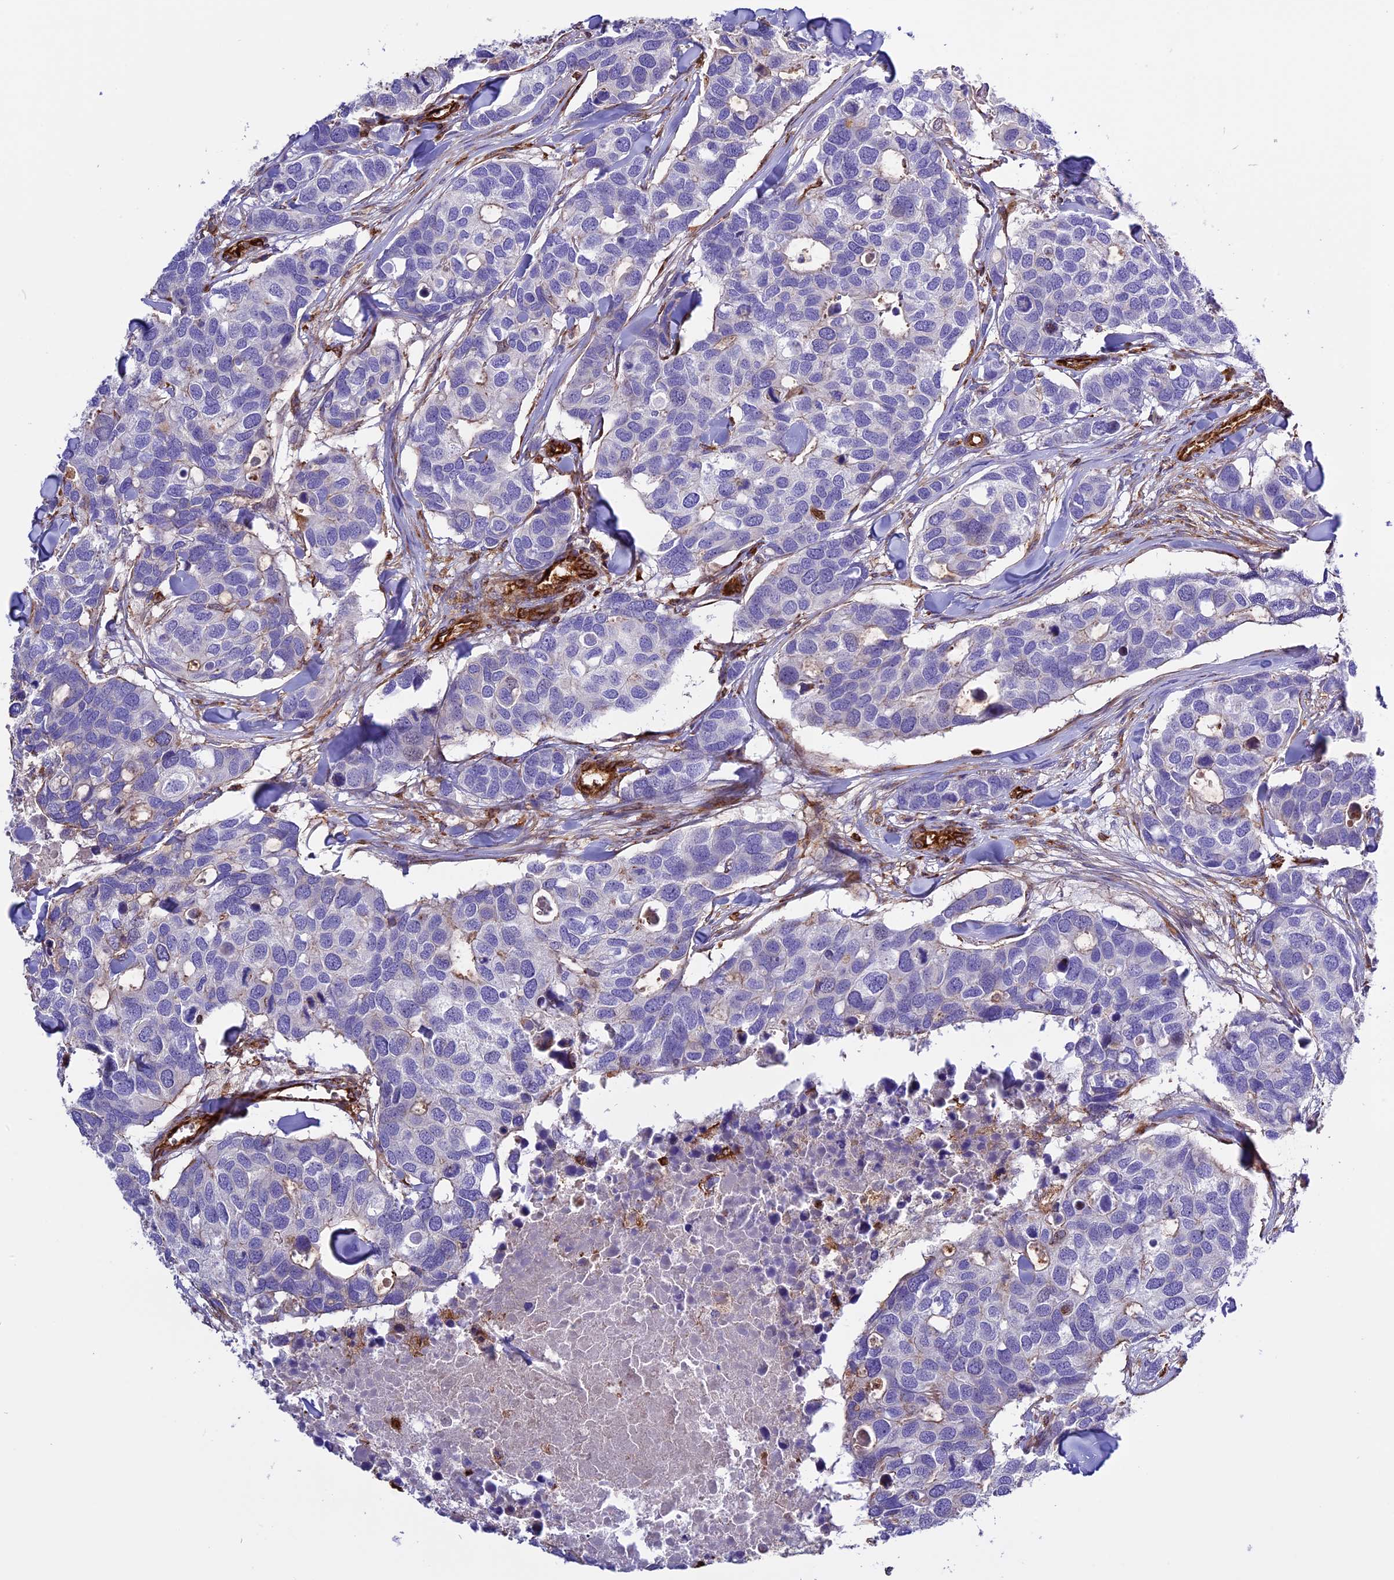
{"staining": {"intensity": "negative", "quantity": "none", "location": "none"}, "tissue": "breast cancer", "cell_type": "Tumor cells", "image_type": "cancer", "snomed": [{"axis": "morphology", "description": "Duct carcinoma"}, {"axis": "topography", "description": "Breast"}], "caption": "Breast infiltrating ductal carcinoma was stained to show a protein in brown. There is no significant expression in tumor cells.", "gene": "CD99L2", "patient": {"sex": "female", "age": 83}}